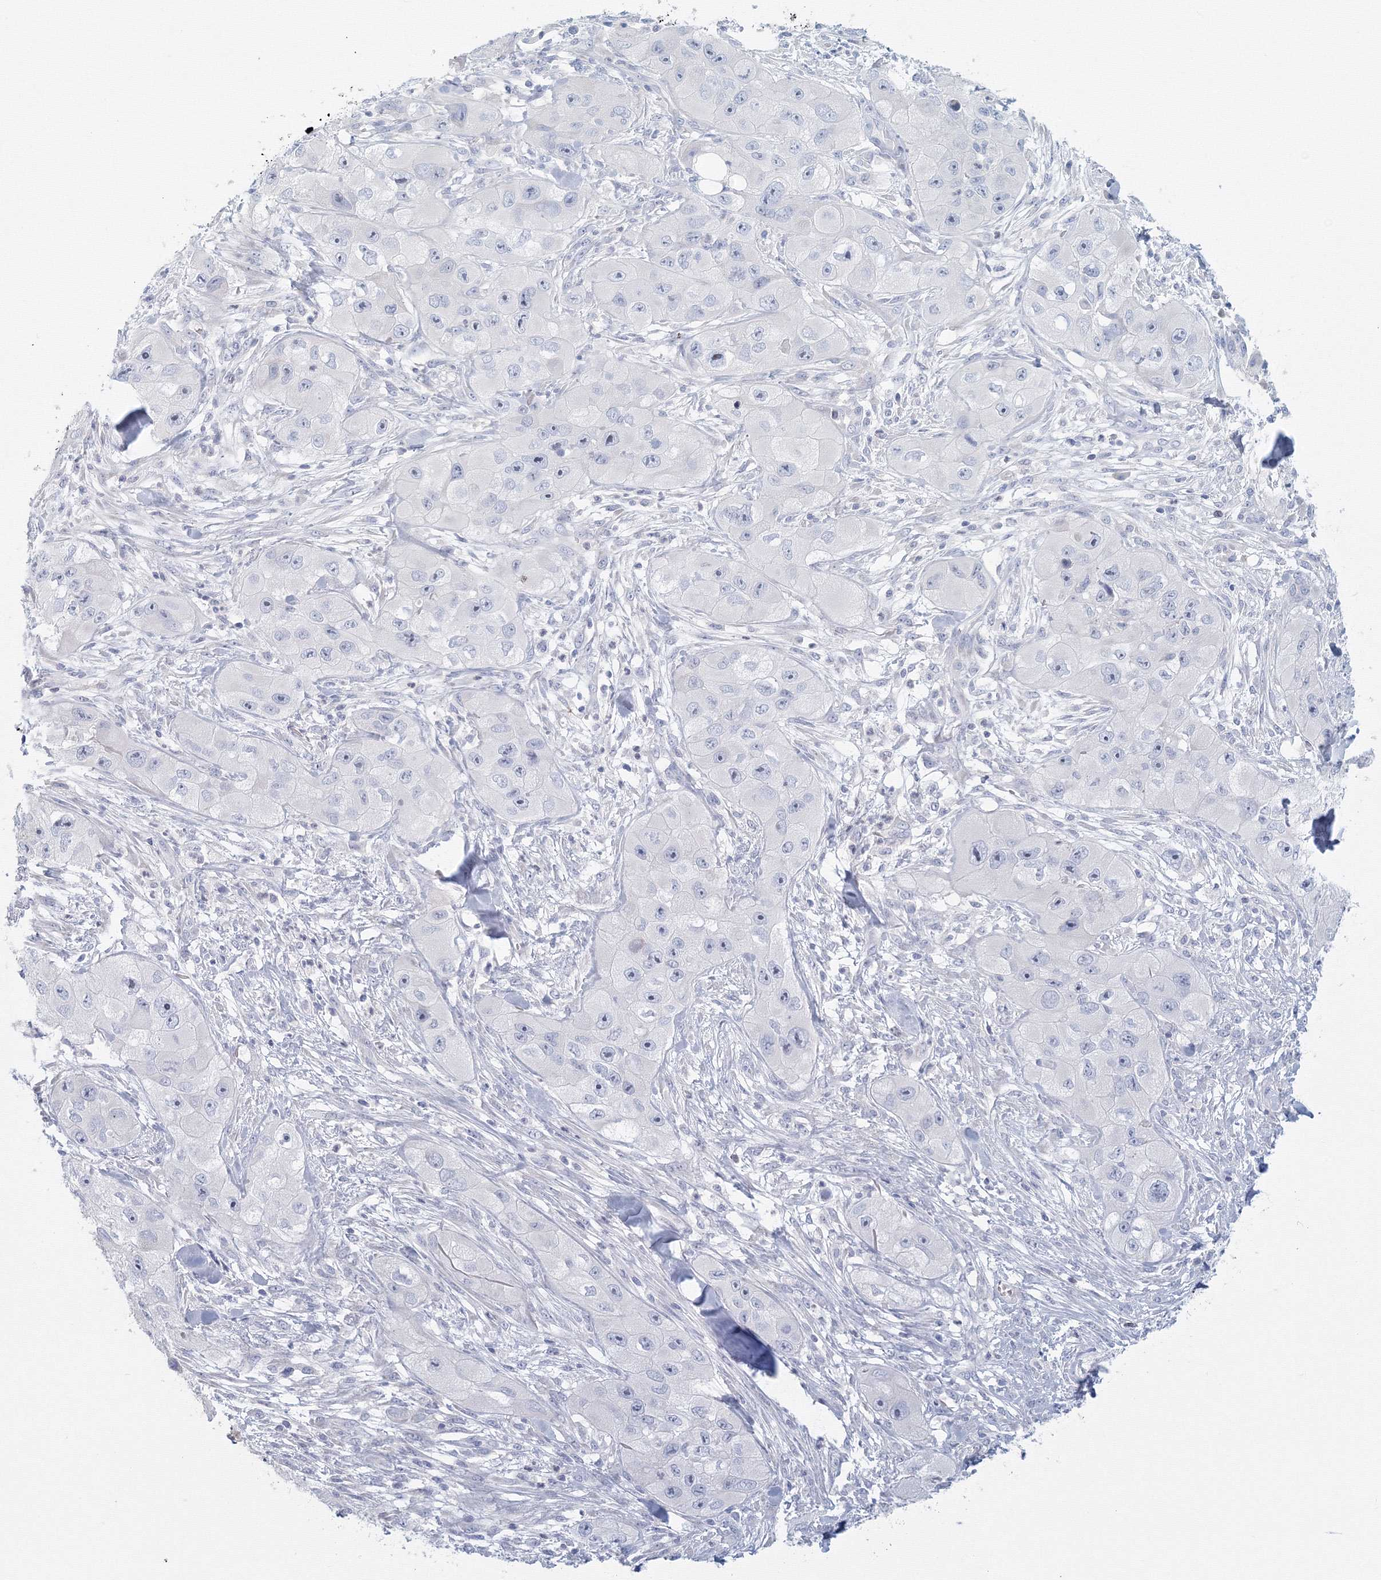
{"staining": {"intensity": "negative", "quantity": "none", "location": "none"}, "tissue": "skin cancer", "cell_type": "Tumor cells", "image_type": "cancer", "snomed": [{"axis": "morphology", "description": "Squamous cell carcinoma, NOS"}, {"axis": "topography", "description": "Skin"}, {"axis": "topography", "description": "Subcutis"}], "caption": "A high-resolution photomicrograph shows IHC staining of squamous cell carcinoma (skin), which demonstrates no significant positivity in tumor cells.", "gene": "TACC2", "patient": {"sex": "male", "age": 73}}